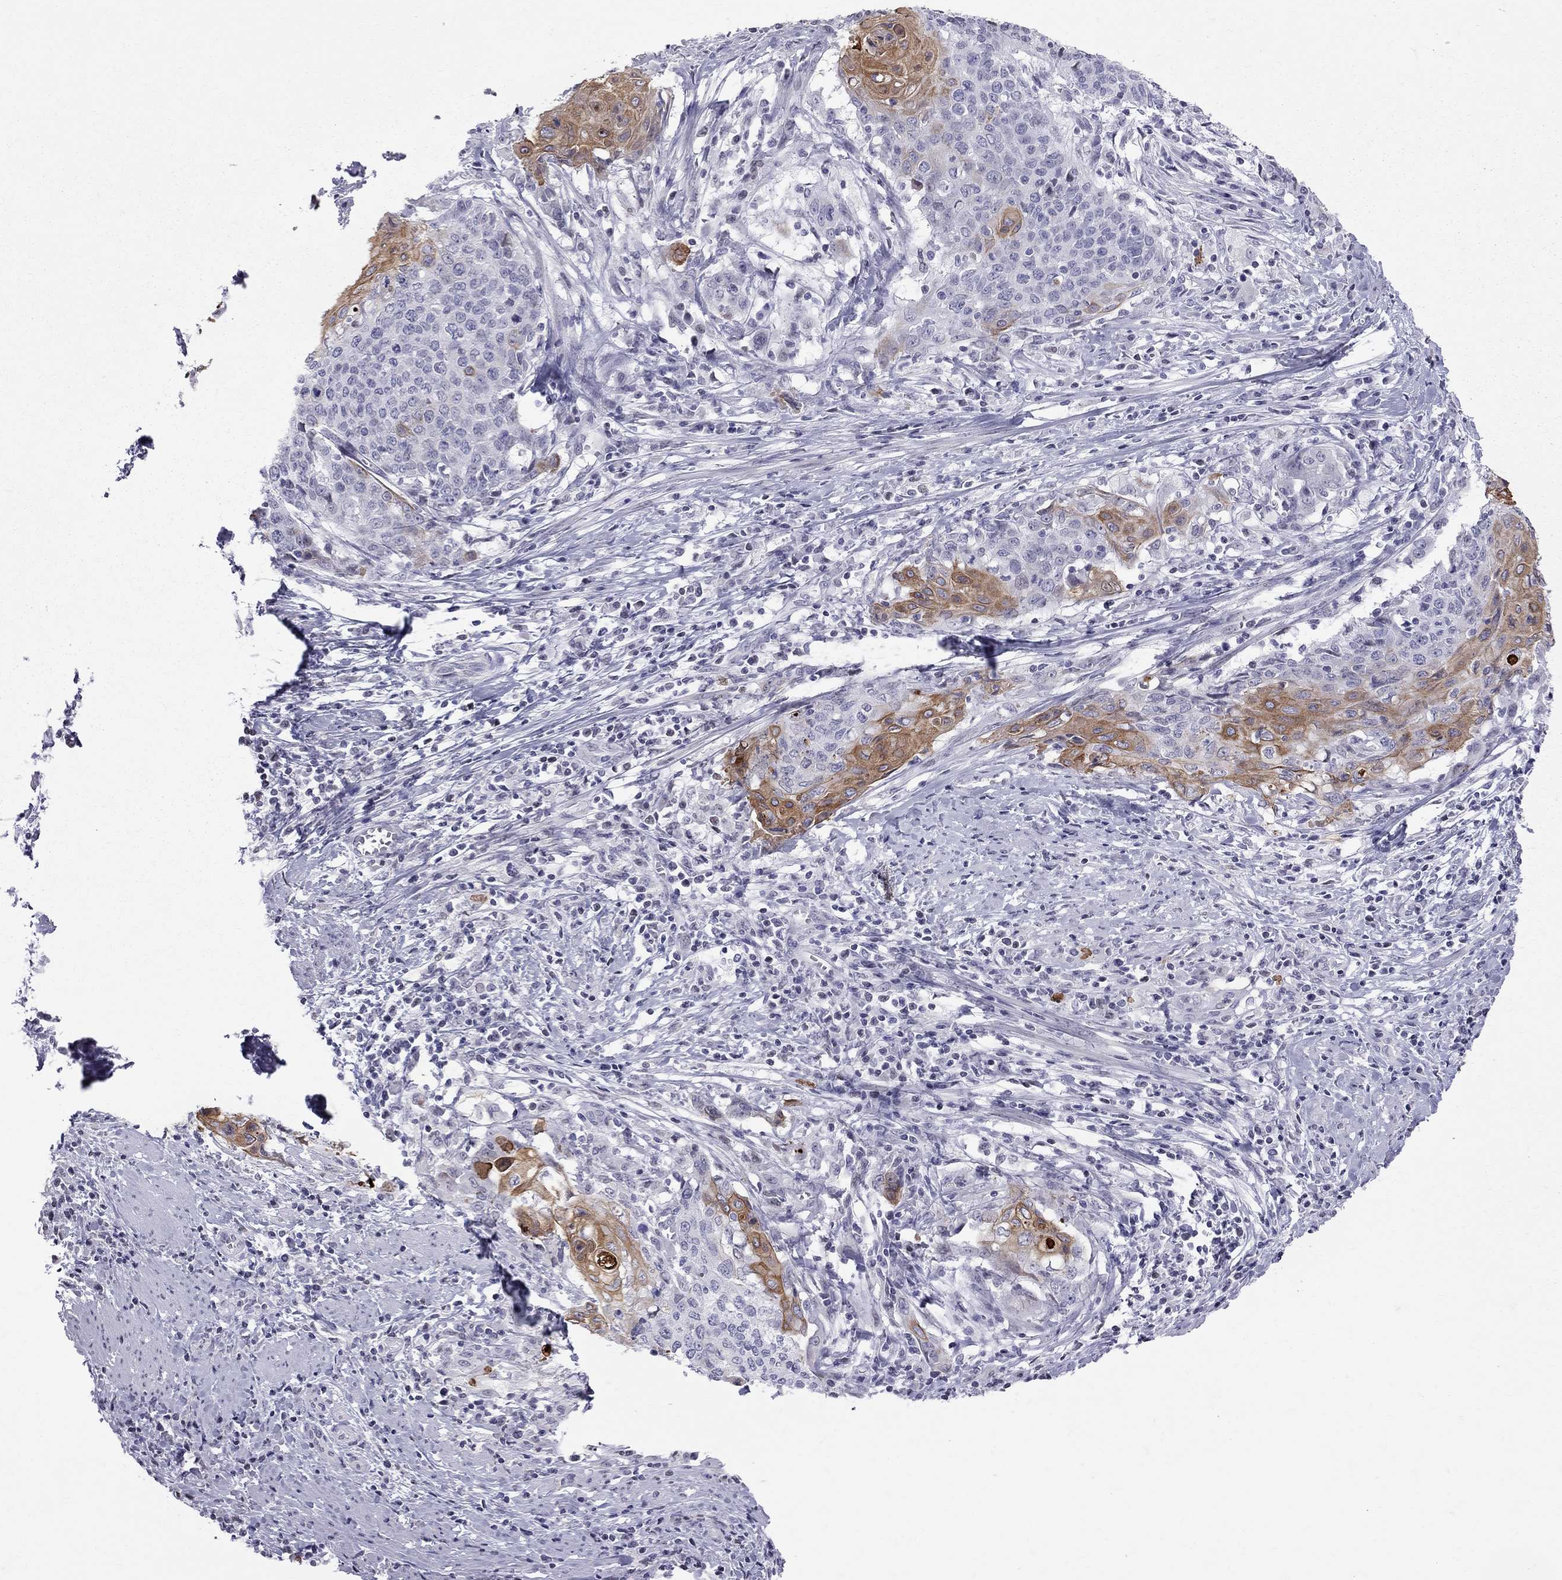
{"staining": {"intensity": "moderate", "quantity": "25%-75%", "location": "cytoplasmic/membranous"}, "tissue": "cervical cancer", "cell_type": "Tumor cells", "image_type": "cancer", "snomed": [{"axis": "morphology", "description": "Squamous cell carcinoma, NOS"}, {"axis": "topography", "description": "Cervix"}], "caption": "Immunohistochemical staining of cervical cancer (squamous cell carcinoma) displays medium levels of moderate cytoplasmic/membranous positivity in approximately 25%-75% of tumor cells.", "gene": "MUC15", "patient": {"sex": "female", "age": 39}}